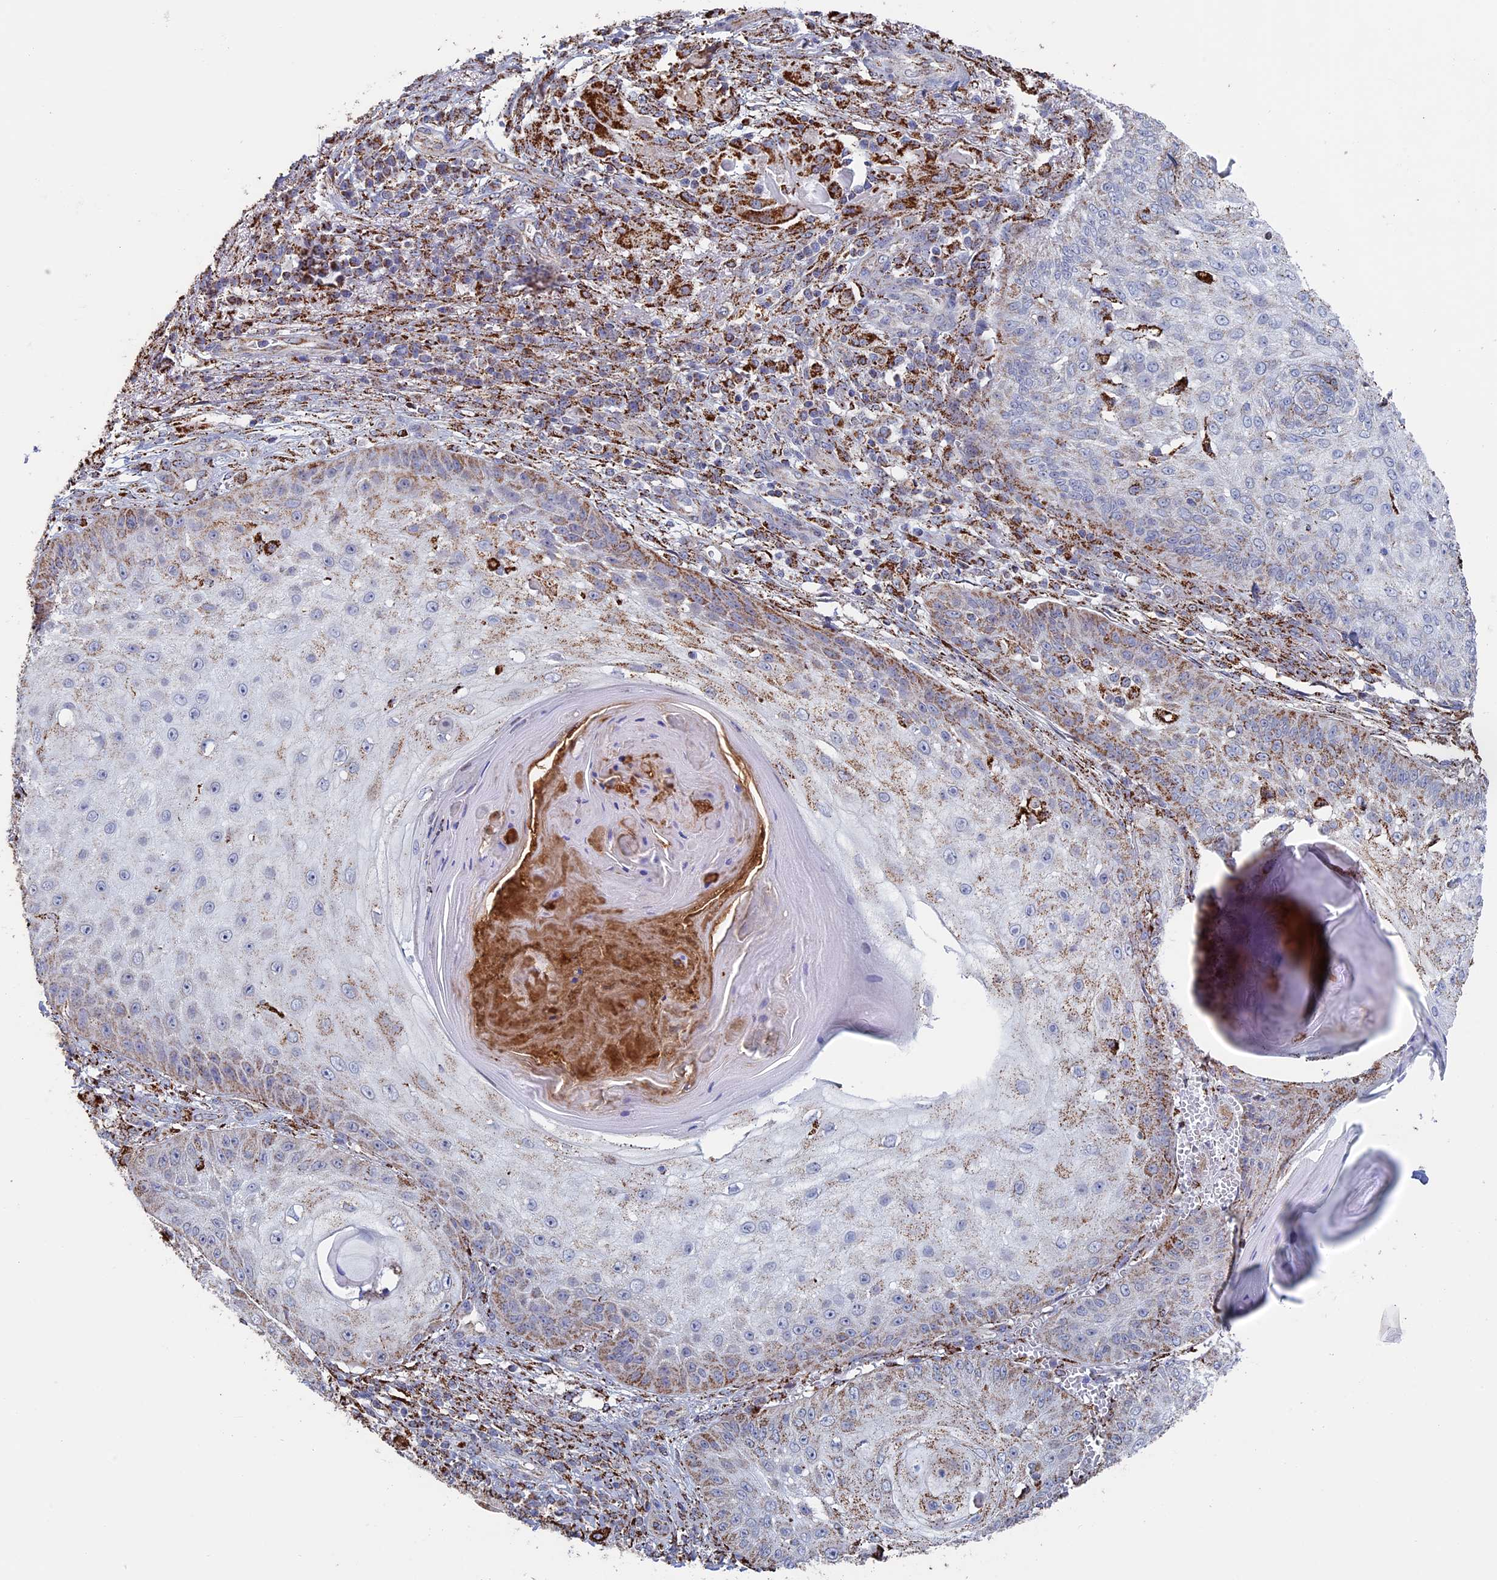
{"staining": {"intensity": "moderate", "quantity": "<25%", "location": "cytoplasmic/membranous"}, "tissue": "skin cancer", "cell_type": "Tumor cells", "image_type": "cancer", "snomed": [{"axis": "morphology", "description": "Squamous cell carcinoma, NOS"}, {"axis": "topography", "description": "Skin"}], "caption": "This photomicrograph displays IHC staining of squamous cell carcinoma (skin), with low moderate cytoplasmic/membranous positivity in about <25% of tumor cells.", "gene": "SEC24D", "patient": {"sex": "male", "age": 70}}